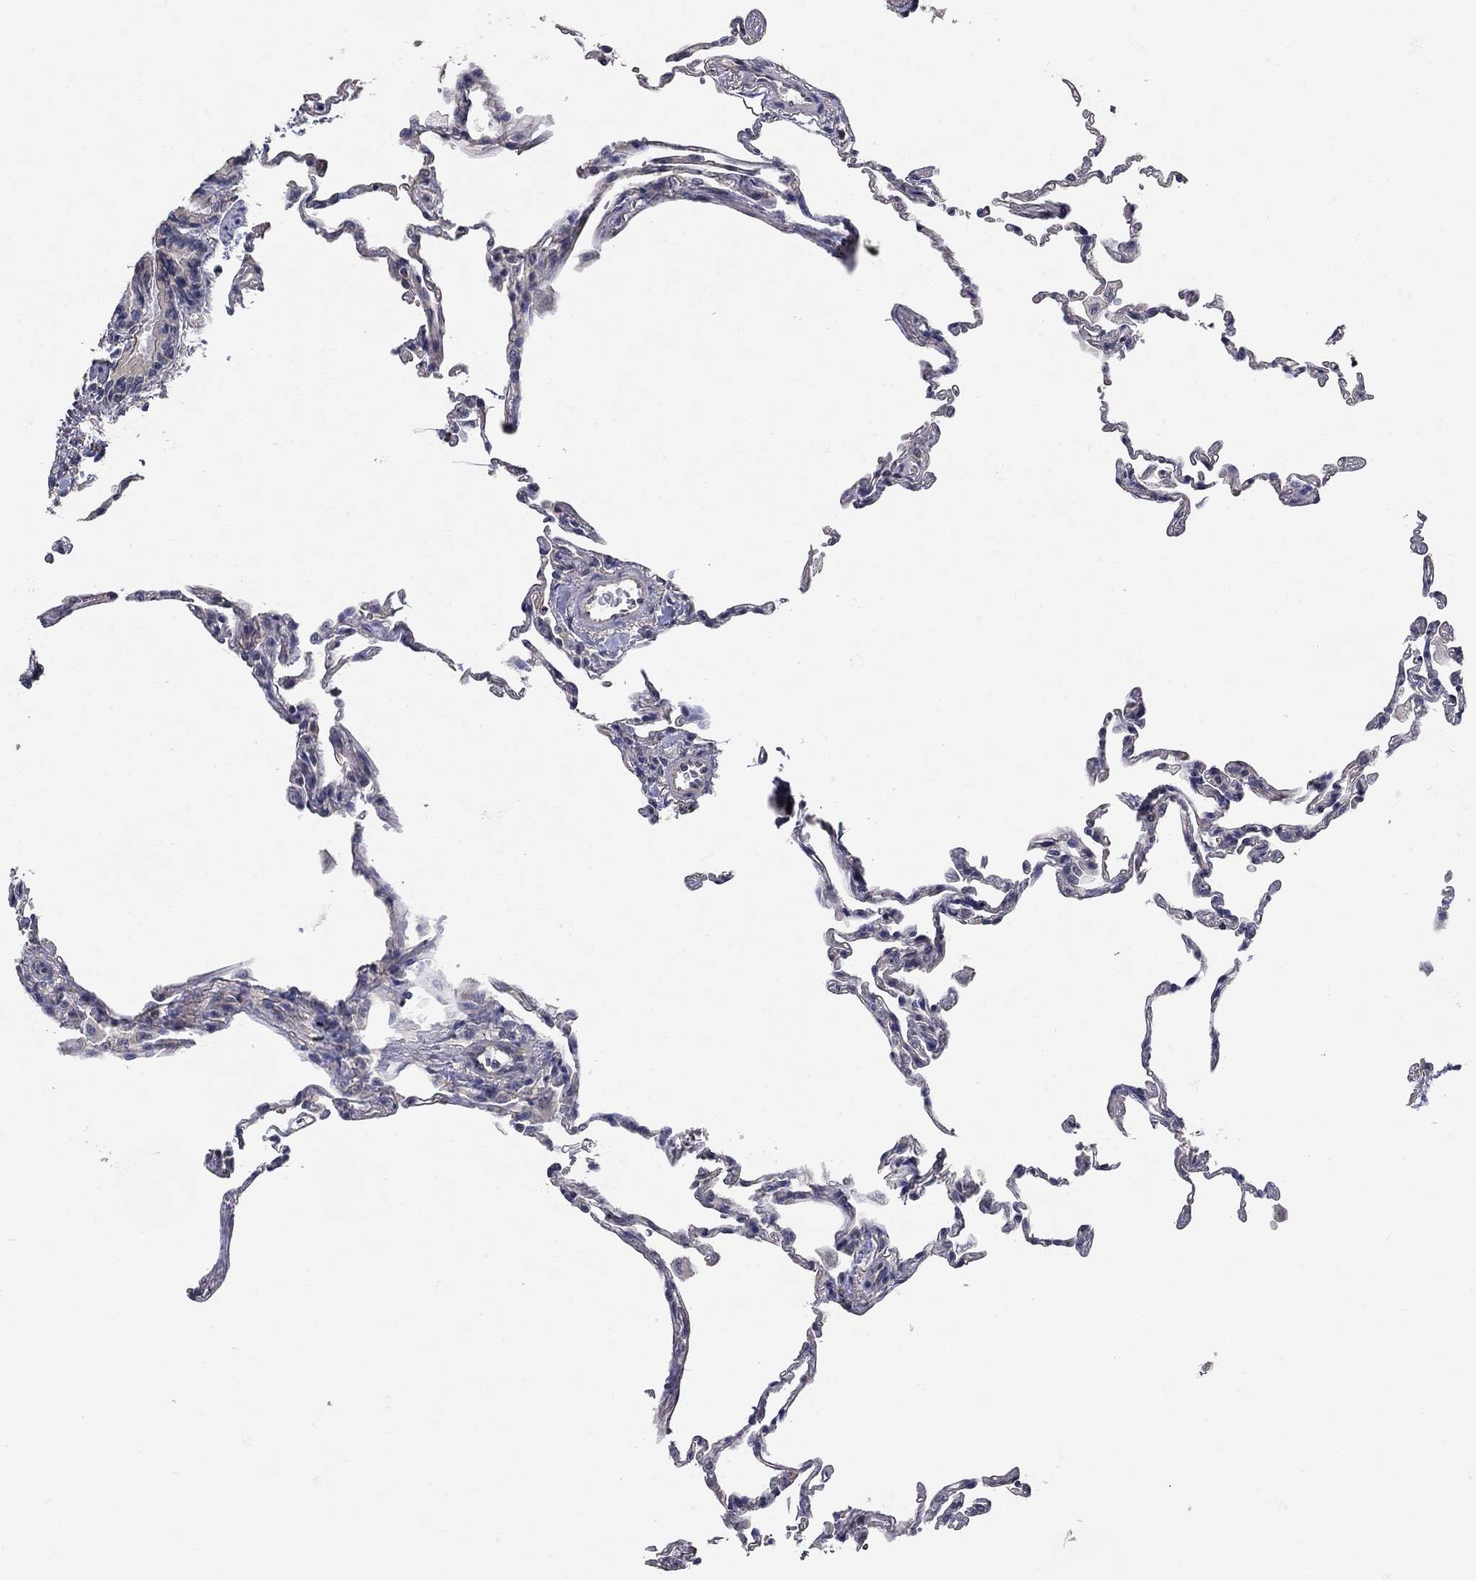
{"staining": {"intensity": "negative", "quantity": "none", "location": "none"}, "tissue": "lung", "cell_type": "Alveolar cells", "image_type": "normal", "snomed": [{"axis": "morphology", "description": "Normal tissue, NOS"}, {"axis": "topography", "description": "Lung"}], "caption": "Immunohistochemistry (IHC) histopathology image of normal lung: lung stained with DAB exhibits no significant protein positivity in alveolar cells. The staining was performed using DAB to visualize the protein expression in brown, while the nuclei were stained in blue with hematoxylin (Magnification: 20x).", "gene": "WASF3", "patient": {"sex": "female", "age": 57}}